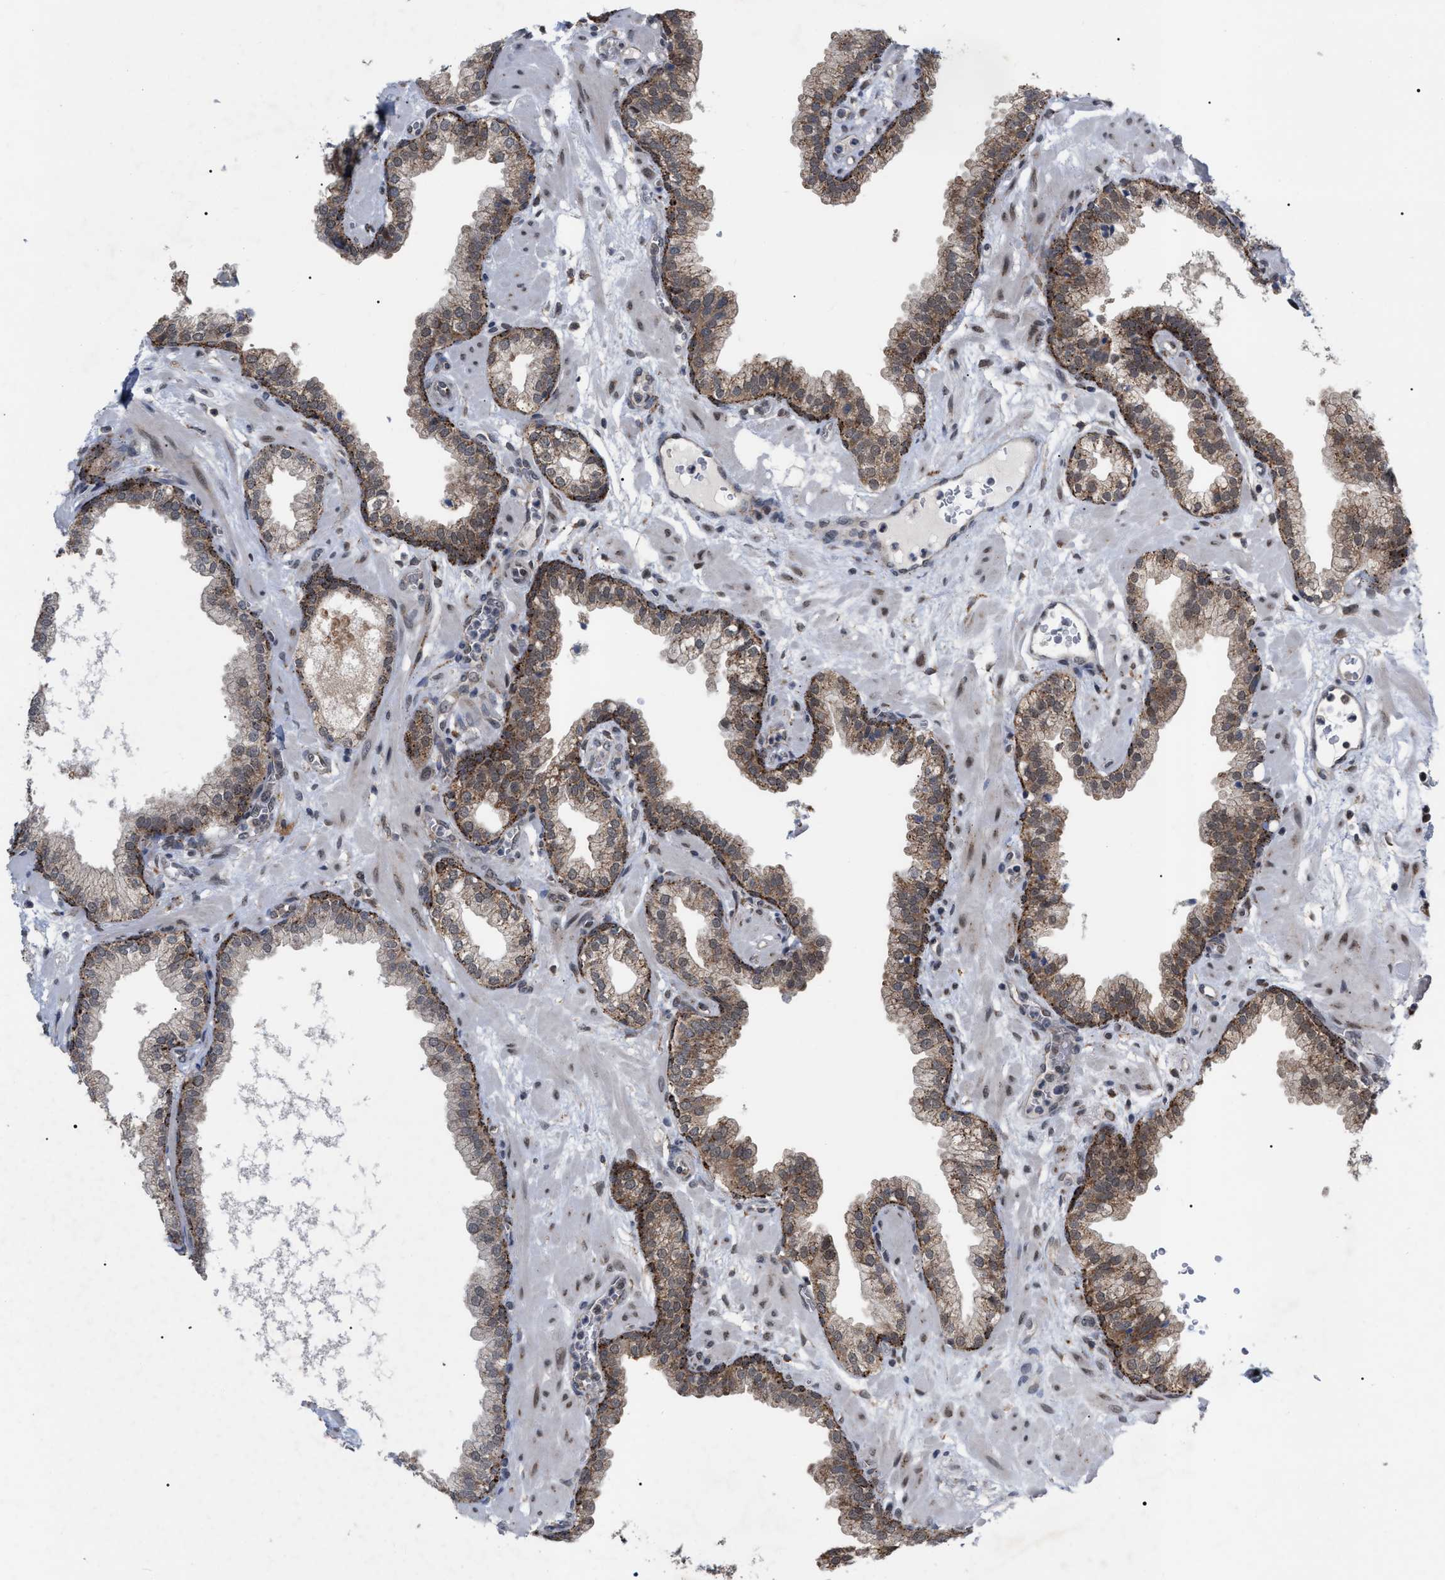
{"staining": {"intensity": "moderate", "quantity": ">75%", "location": "cytoplasmic/membranous"}, "tissue": "prostate", "cell_type": "Glandular cells", "image_type": "normal", "snomed": [{"axis": "morphology", "description": "Normal tissue, NOS"}, {"axis": "morphology", "description": "Urothelial carcinoma, Low grade"}, {"axis": "topography", "description": "Urinary bladder"}, {"axis": "topography", "description": "Prostate"}], "caption": "Glandular cells display medium levels of moderate cytoplasmic/membranous positivity in approximately >75% of cells in unremarkable human prostate. (brown staining indicates protein expression, while blue staining denotes nuclei).", "gene": "UPF1", "patient": {"sex": "male", "age": 60}}